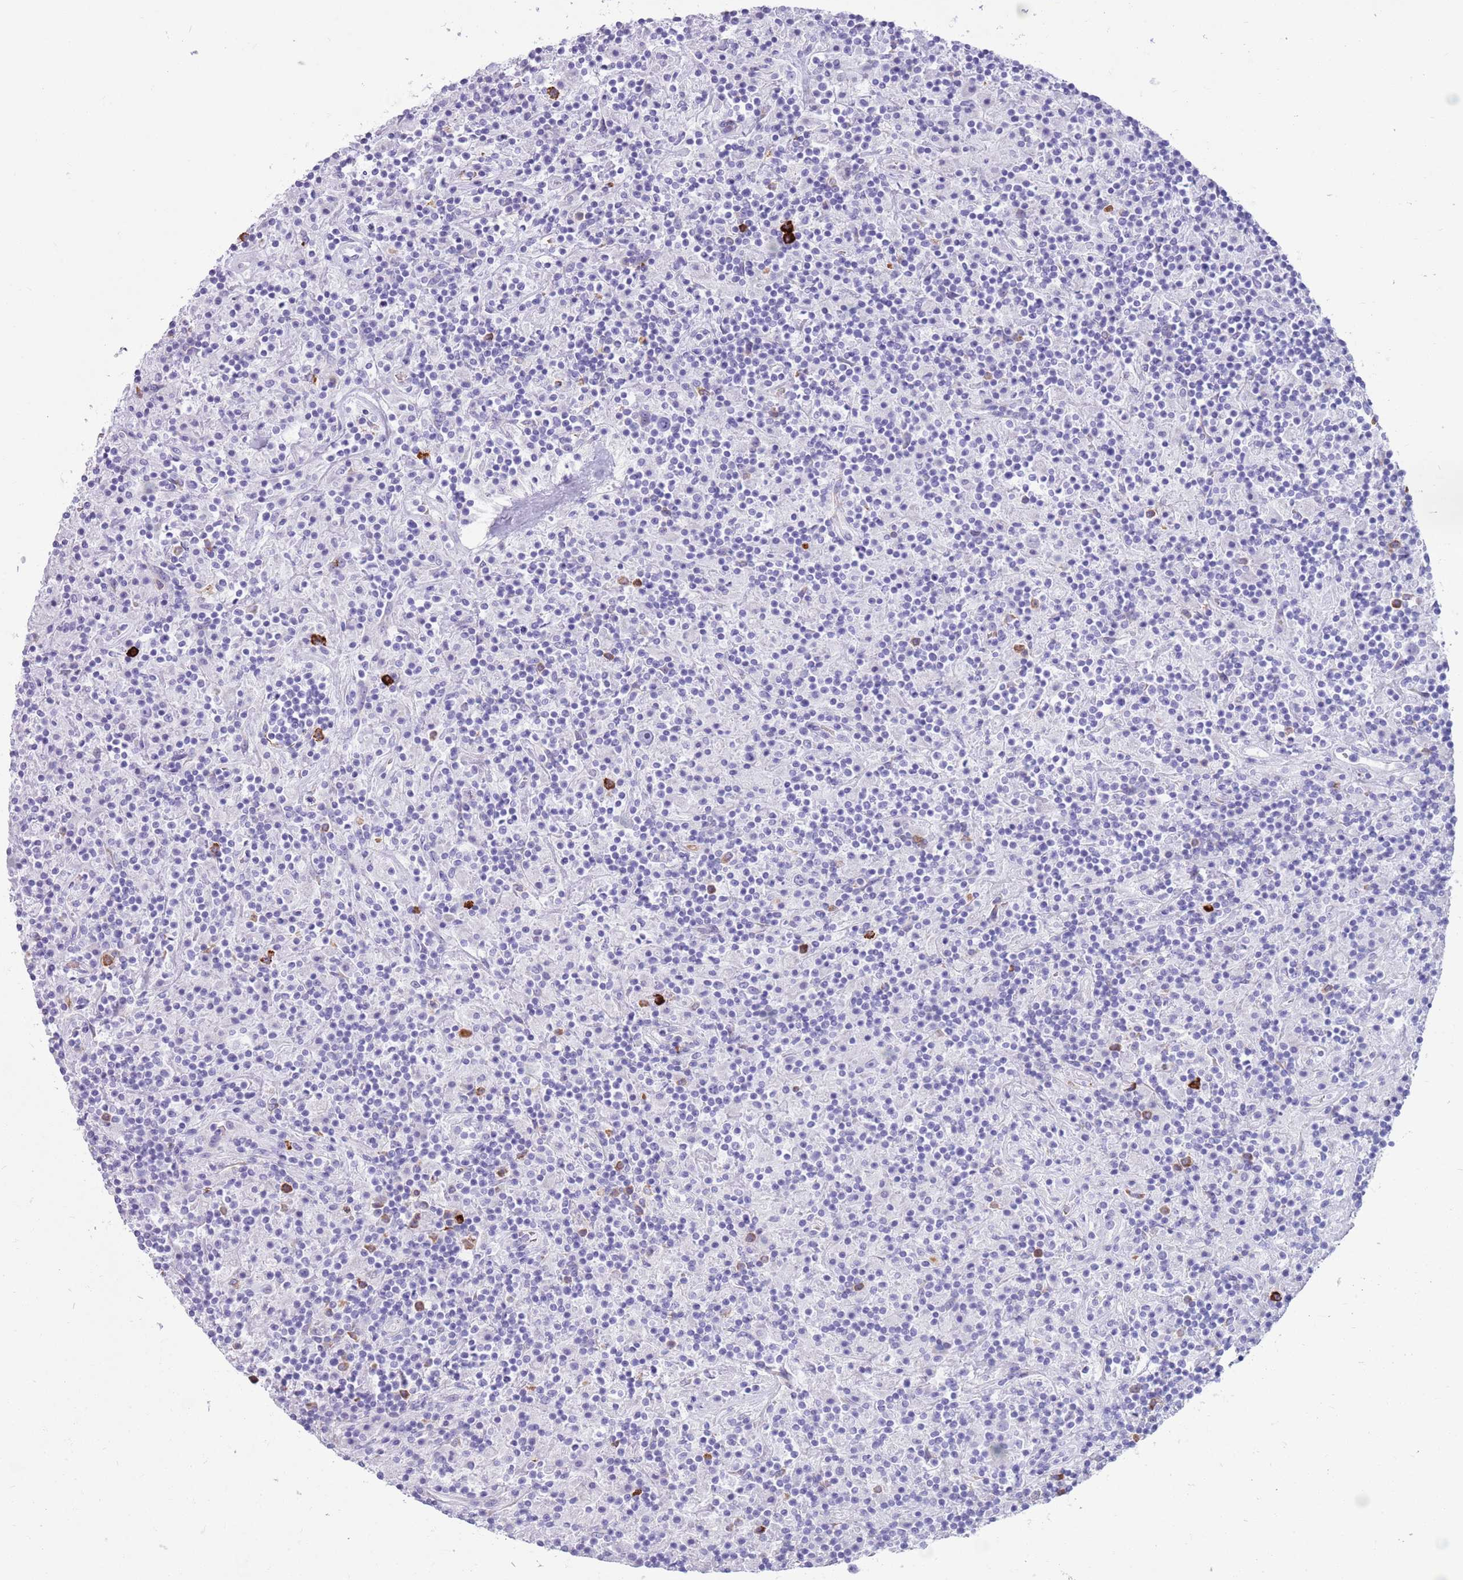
{"staining": {"intensity": "negative", "quantity": "none", "location": "none"}, "tissue": "lymphoma", "cell_type": "Tumor cells", "image_type": "cancer", "snomed": [{"axis": "morphology", "description": "Hodgkin's disease, NOS"}, {"axis": "topography", "description": "Lymph node"}], "caption": "High power microscopy histopathology image of an immunohistochemistry (IHC) photomicrograph of Hodgkin's disease, revealing no significant staining in tumor cells.", "gene": "LY6G5B", "patient": {"sex": "male", "age": 70}}